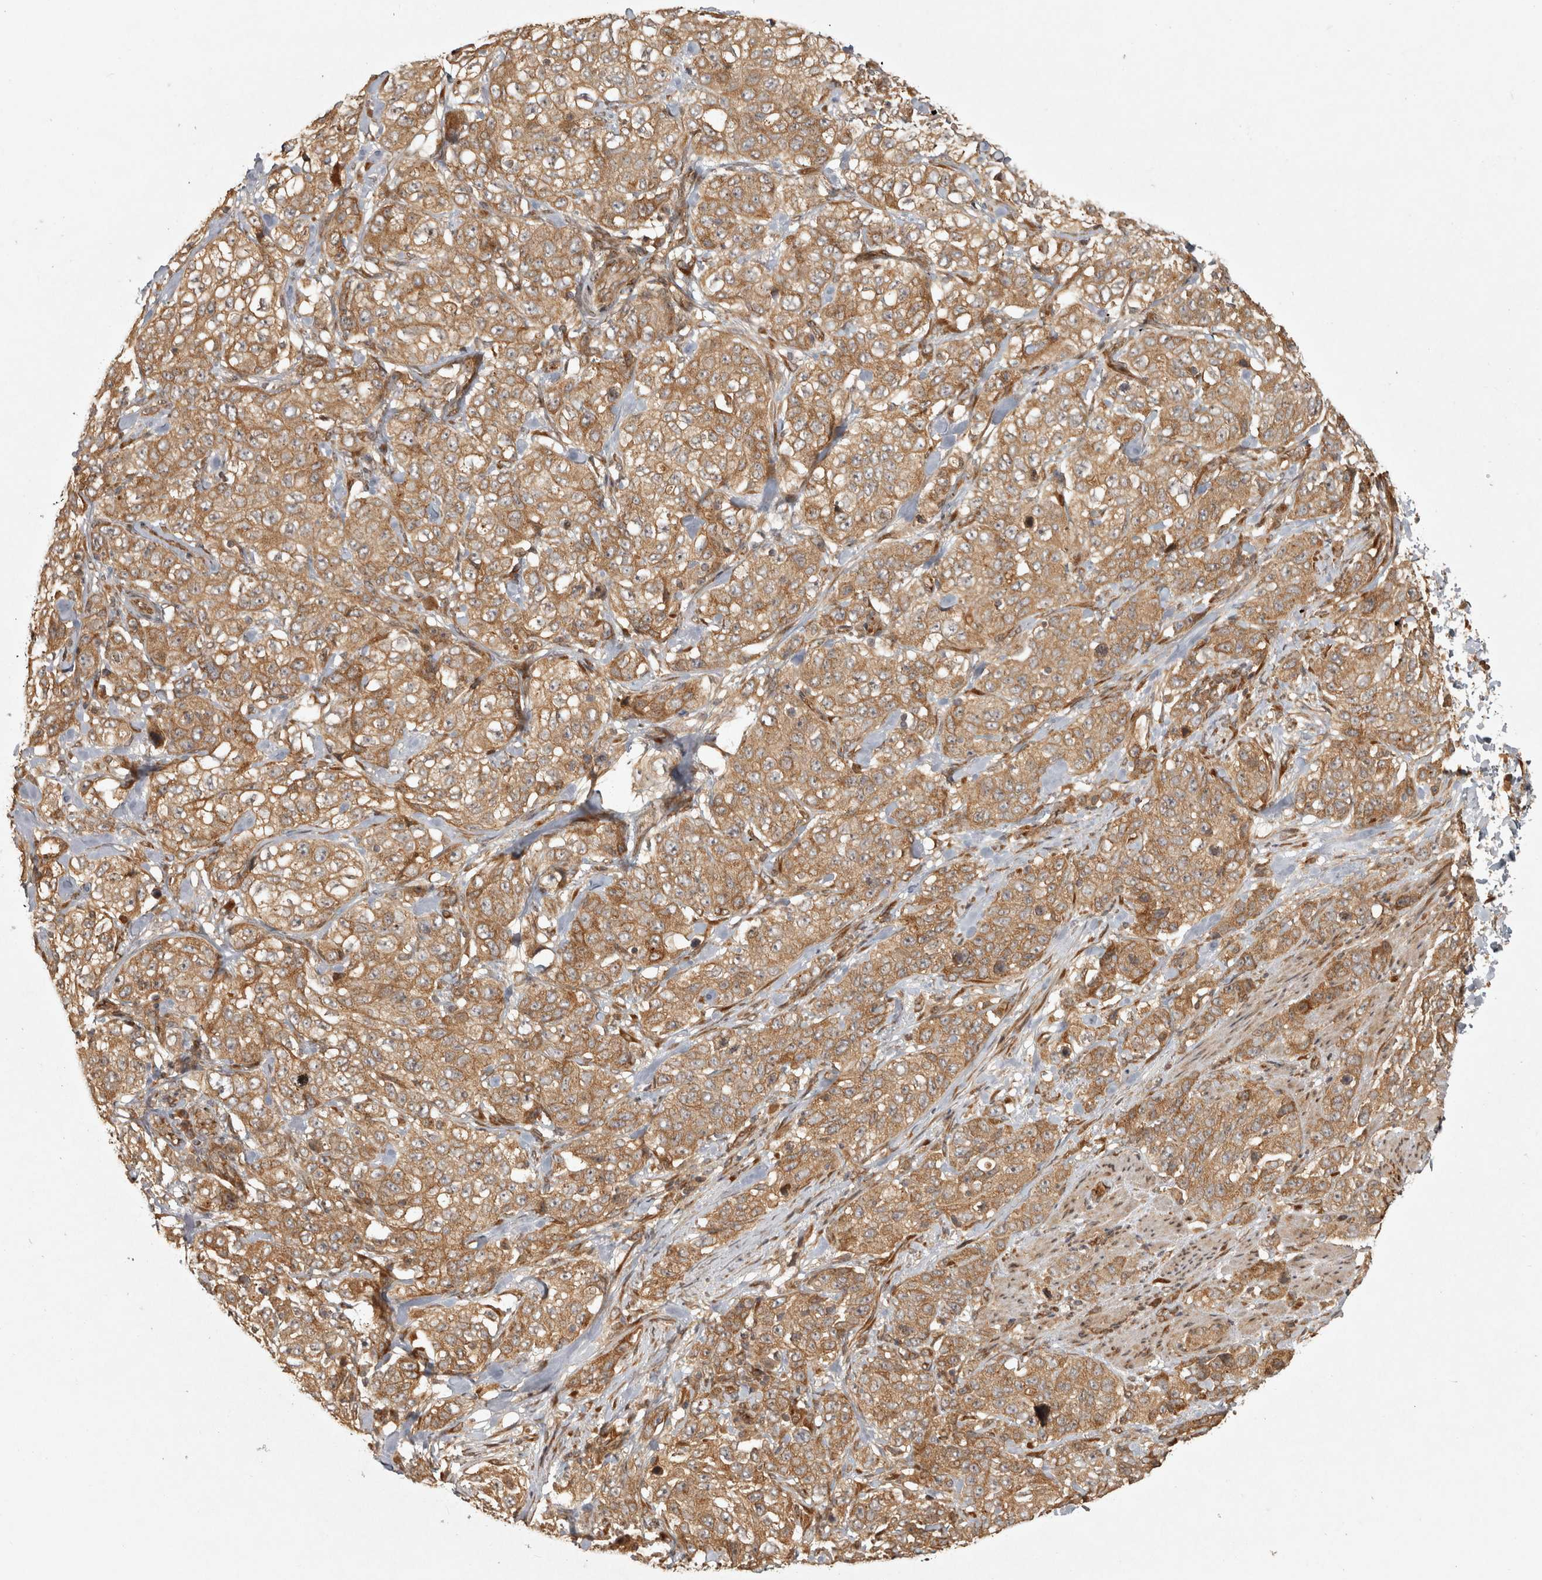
{"staining": {"intensity": "moderate", "quantity": ">75%", "location": "cytoplasmic/membranous"}, "tissue": "stomach cancer", "cell_type": "Tumor cells", "image_type": "cancer", "snomed": [{"axis": "morphology", "description": "Adenocarcinoma, NOS"}, {"axis": "topography", "description": "Stomach"}], "caption": "Stomach cancer (adenocarcinoma) was stained to show a protein in brown. There is medium levels of moderate cytoplasmic/membranous staining in about >75% of tumor cells.", "gene": "CAMSAP2", "patient": {"sex": "male", "age": 48}}